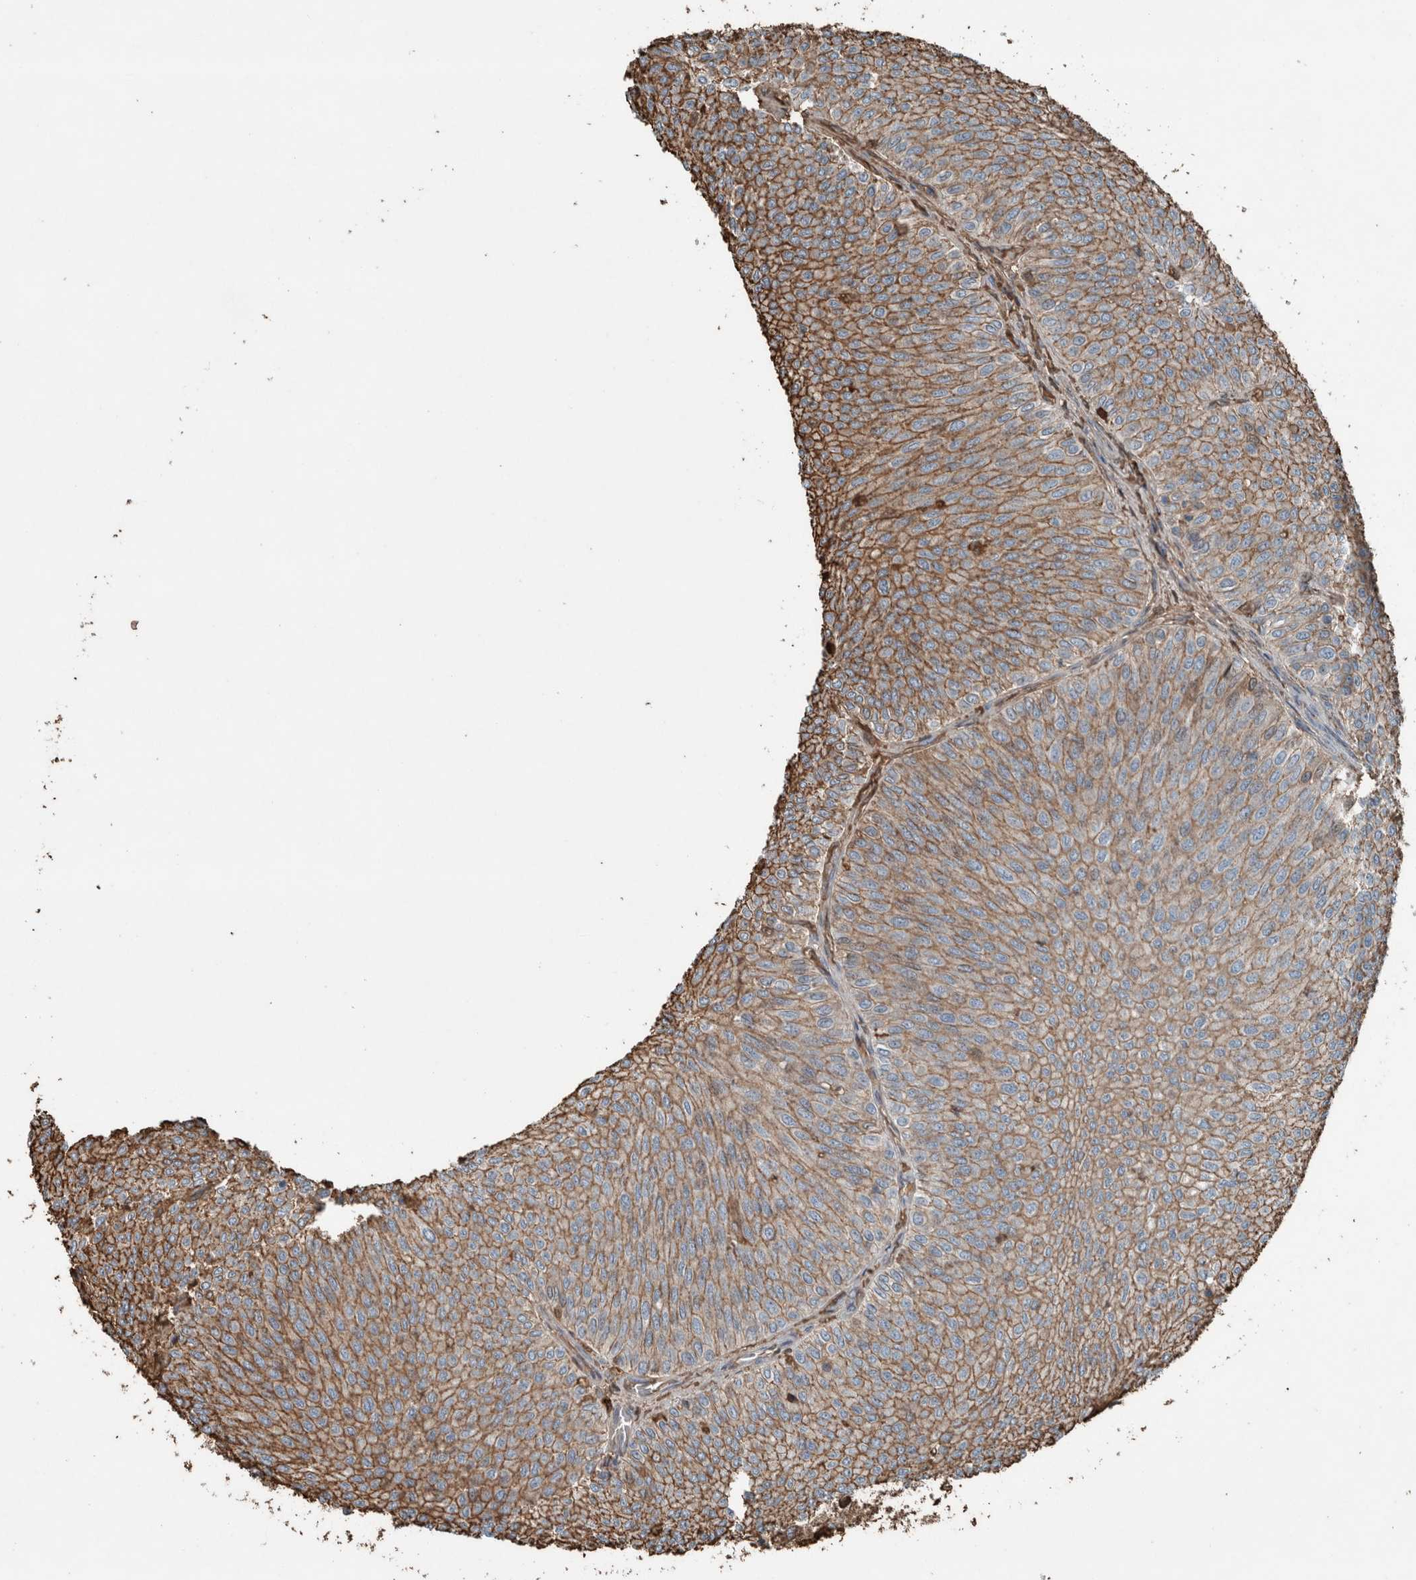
{"staining": {"intensity": "moderate", "quantity": ">75%", "location": "cytoplasmic/membranous"}, "tissue": "urothelial cancer", "cell_type": "Tumor cells", "image_type": "cancer", "snomed": [{"axis": "morphology", "description": "Urothelial carcinoma, Low grade"}, {"axis": "topography", "description": "Urinary bladder"}], "caption": "Urothelial cancer stained with DAB (3,3'-diaminobenzidine) IHC demonstrates medium levels of moderate cytoplasmic/membranous staining in about >75% of tumor cells. Using DAB (brown) and hematoxylin (blue) stains, captured at high magnification using brightfield microscopy.", "gene": "USP34", "patient": {"sex": "male", "age": 78}}